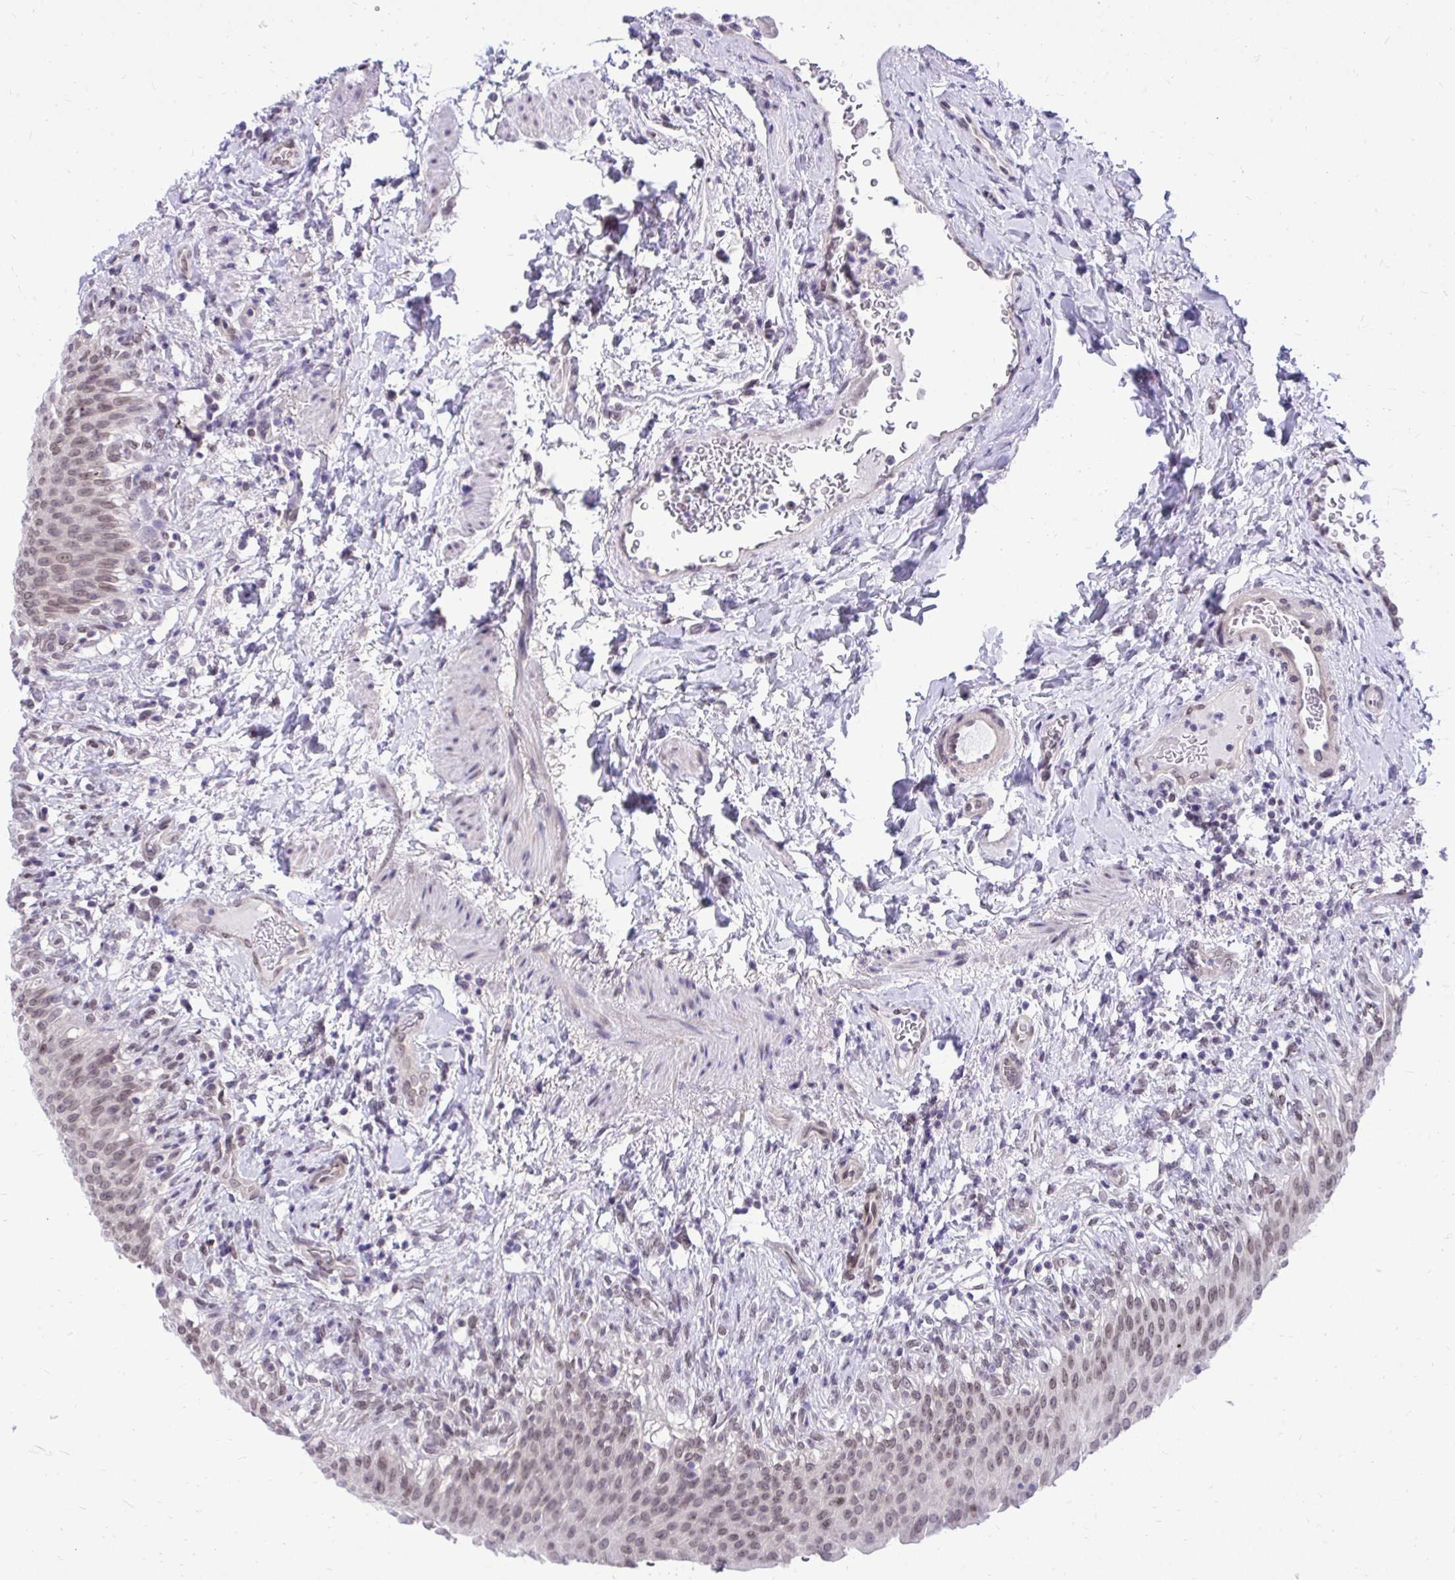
{"staining": {"intensity": "weak", "quantity": ">75%", "location": "nuclear"}, "tissue": "urinary bladder", "cell_type": "Urothelial cells", "image_type": "normal", "snomed": [{"axis": "morphology", "description": "Normal tissue, NOS"}, {"axis": "topography", "description": "Urinary bladder"}, {"axis": "topography", "description": "Peripheral nerve tissue"}], "caption": "High-magnification brightfield microscopy of normal urinary bladder stained with DAB (3,3'-diaminobenzidine) (brown) and counterstained with hematoxylin (blue). urothelial cells exhibit weak nuclear positivity is appreciated in about>75% of cells.", "gene": "BANF1", "patient": {"sex": "female", "age": 60}}